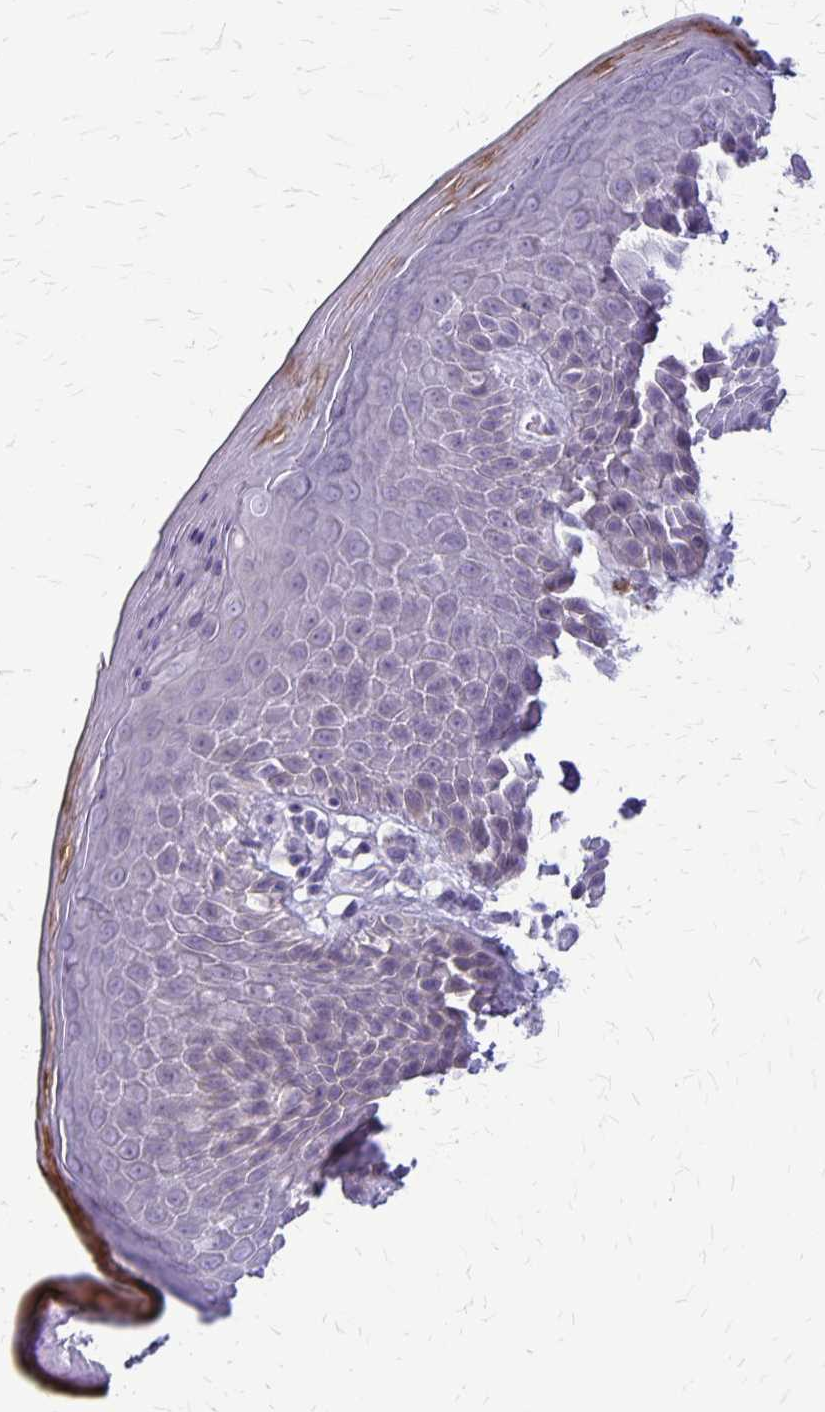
{"staining": {"intensity": "negative", "quantity": "none", "location": "none"}, "tissue": "skin", "cell_type": "Epidermal cells", "image_type": "normal", "snomed": [{"axis": "morphology", "description": "Normal tissue, NOS"}, {"axis": "topography", "description": "Peripheral nerve tissue"}], "caption": "DAB (3,3'-diaminobenzidine) immunohistochemical staining of normal human skin demonstrates no significant staining in epidermal cells.", "gene": "PLXNB3", "patient": {"sex": "male", "age": 51}}